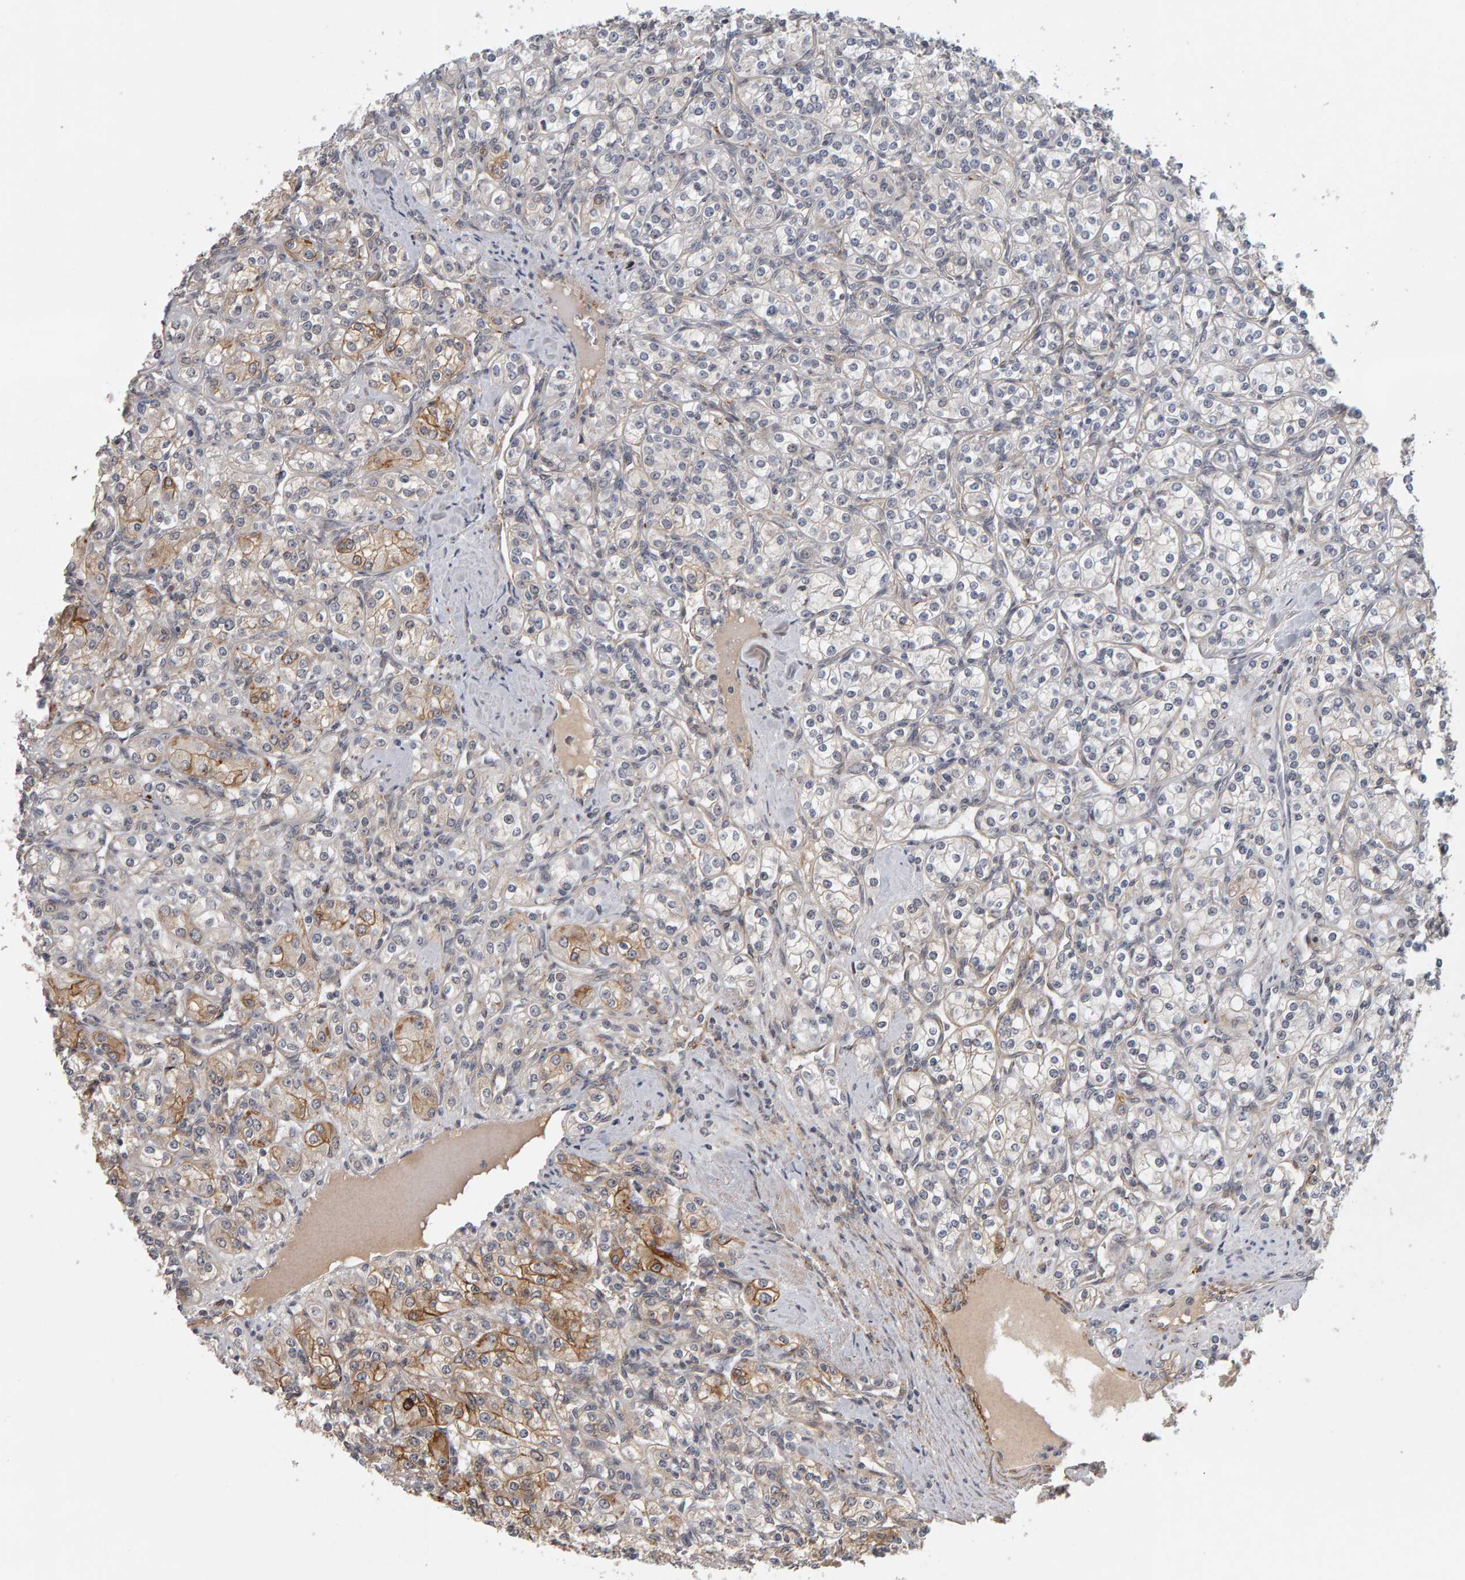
{"staining": {"intensity": "moderate", "quantity": "<25%", "location": "cytoplasmic/membranous"}, "tissue": "renal cancer", "cell_type": "Tumor cells", "image_type": "cancer", "snomed": [{"axis": "morphology", "description": "Adenocarcinoma, NOS"}, {"axis": "topography", "description": "Kidney"}], "caption": "Protein expression analysis of human renal cancer (adenocarcinoma) reveals moderate cytoplasmic/membranous expression in approximately <25% of tumor cells.", "gene": "CDCA5", "patient": {"sex": "male", "age": 77}}